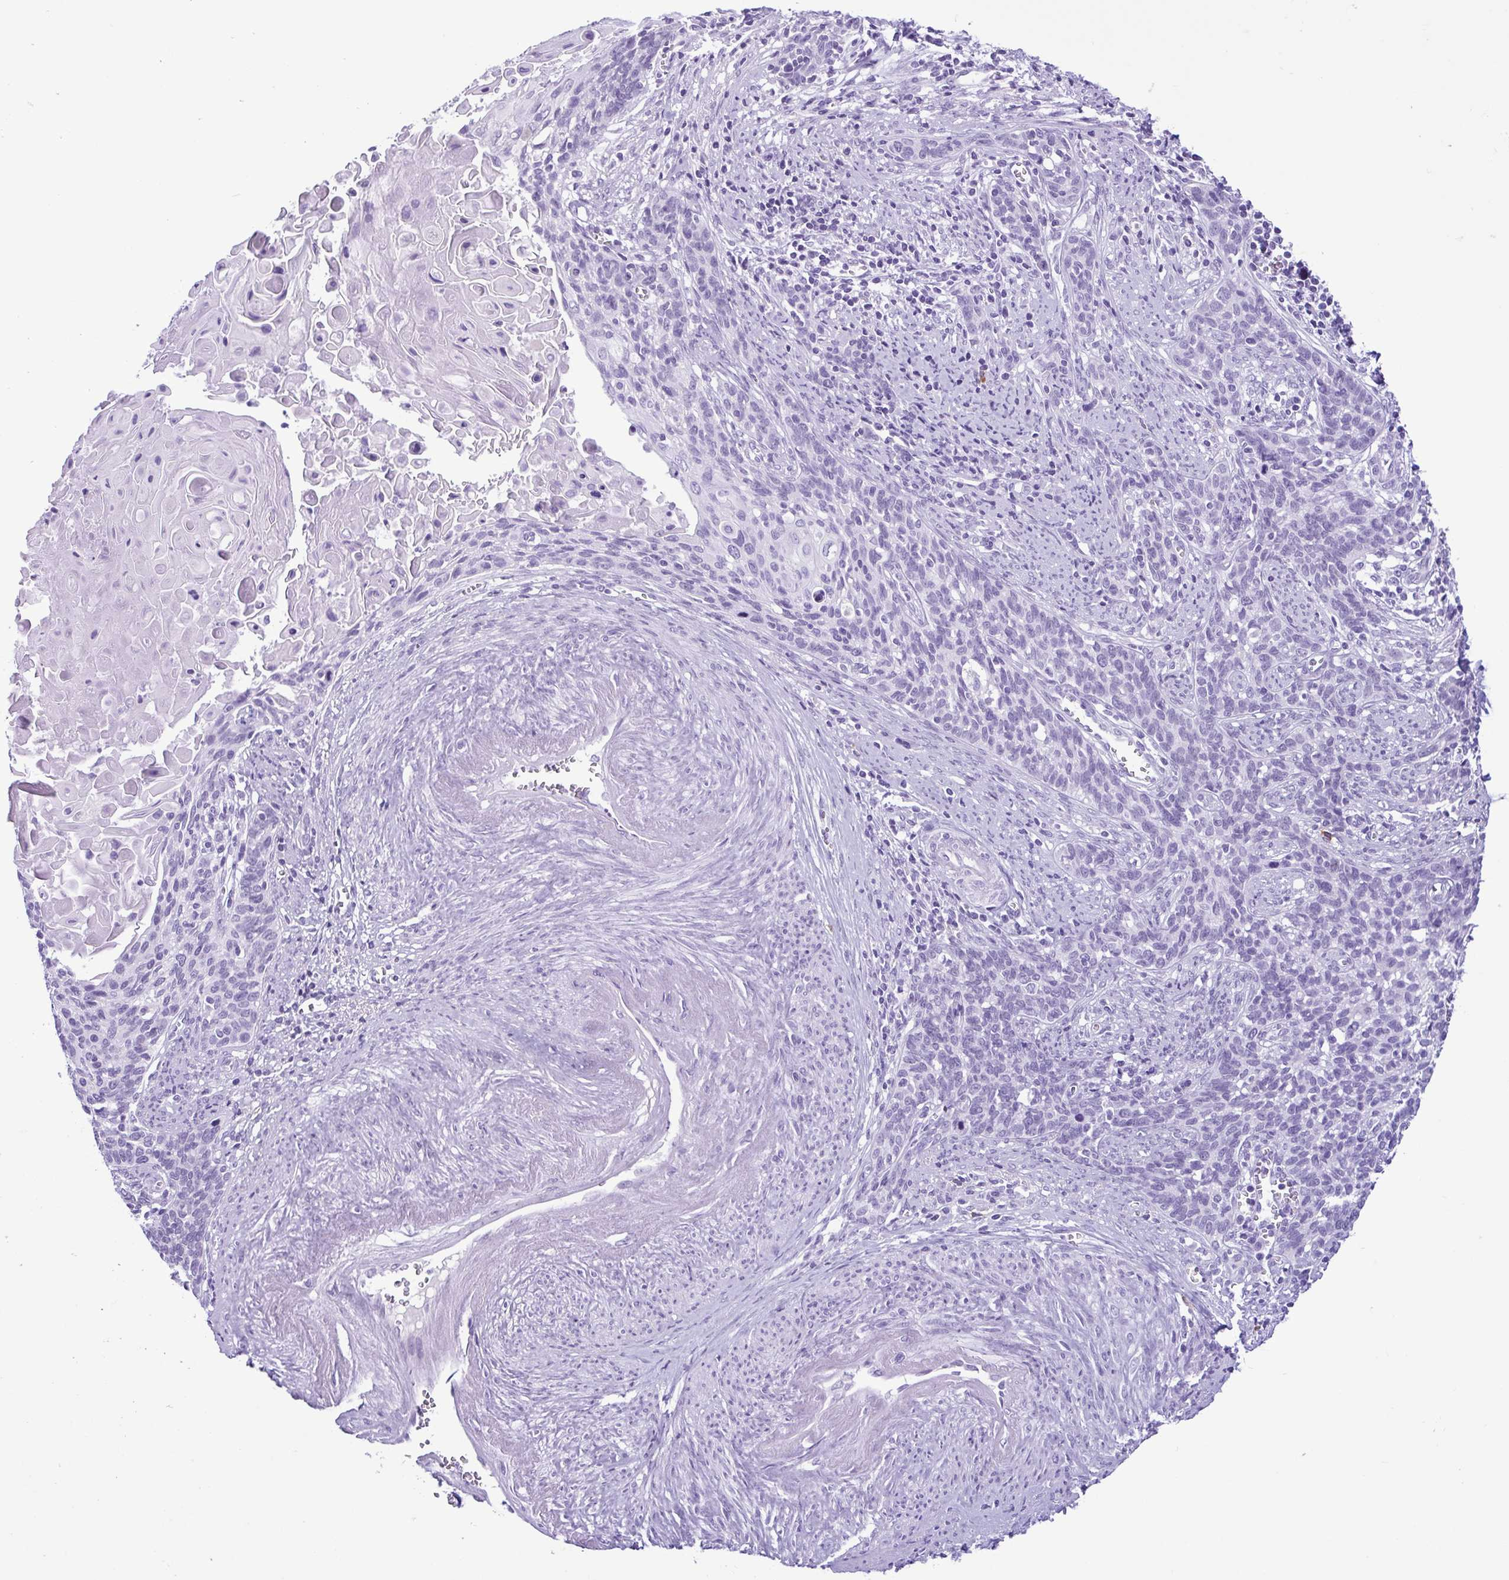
{"staining": {"intensity": "negative", "quantity": "none", "location": "none"}, "tissue": "cervical cancer", "cell_type": "Tumor cells", "image_type": "cancer", "snomed": [{"axis": "morphology", "description": "Squamous cell carcinoma, NOS"}, {"axis": "topography", "description": "Cervix"}], "caption": "Immunohistochemistry micrograph of neoplastic tissue: human cervical cancer stained with DAB demonstrates no significant protein positivity in tumor cells.", "gene": "SPATA16", "patient": {"sex": "female", "age": 39}}